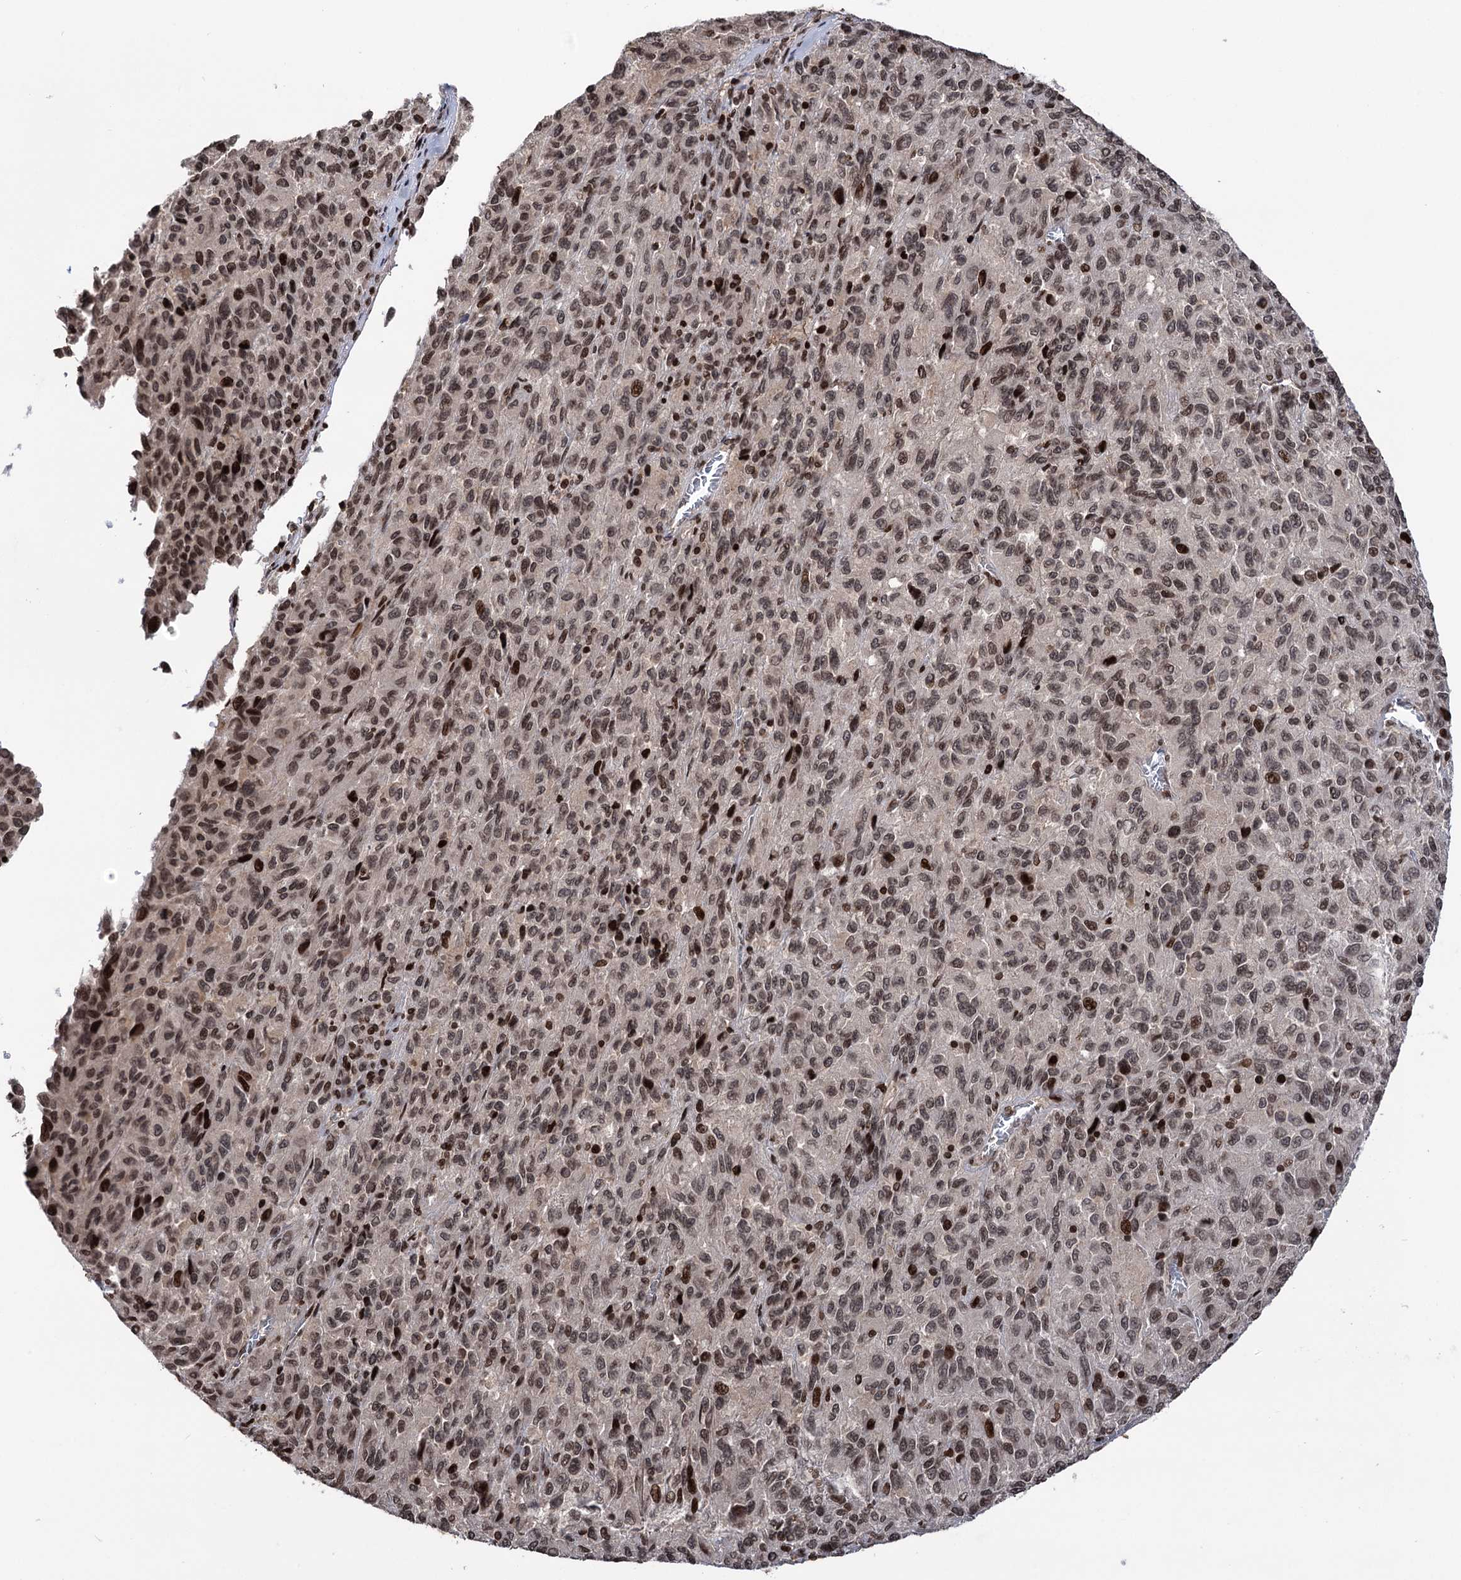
{"staining": {"intensity": "moderate", "quantity": ">75%", "location": "nuclear"}, "tissue": "melanoma", "cell_type": "Tumor cells", "image_type": "cancer", "snomed": [{"axis": "morphology", "description": "Malignant melanoma, Metastatic site"}, {"axis": "topography", "description": "Lung"}], "caption": "Protein staining exhibits moderate nuclear staining in approximately >75% of tumor cells in malignant melanoma (metastatic site). (DAB IHC, brown staining for protein, blue staining for nuclei).", "gene": "CCDC77", "patient": {"sex": "male", "age": 64}}